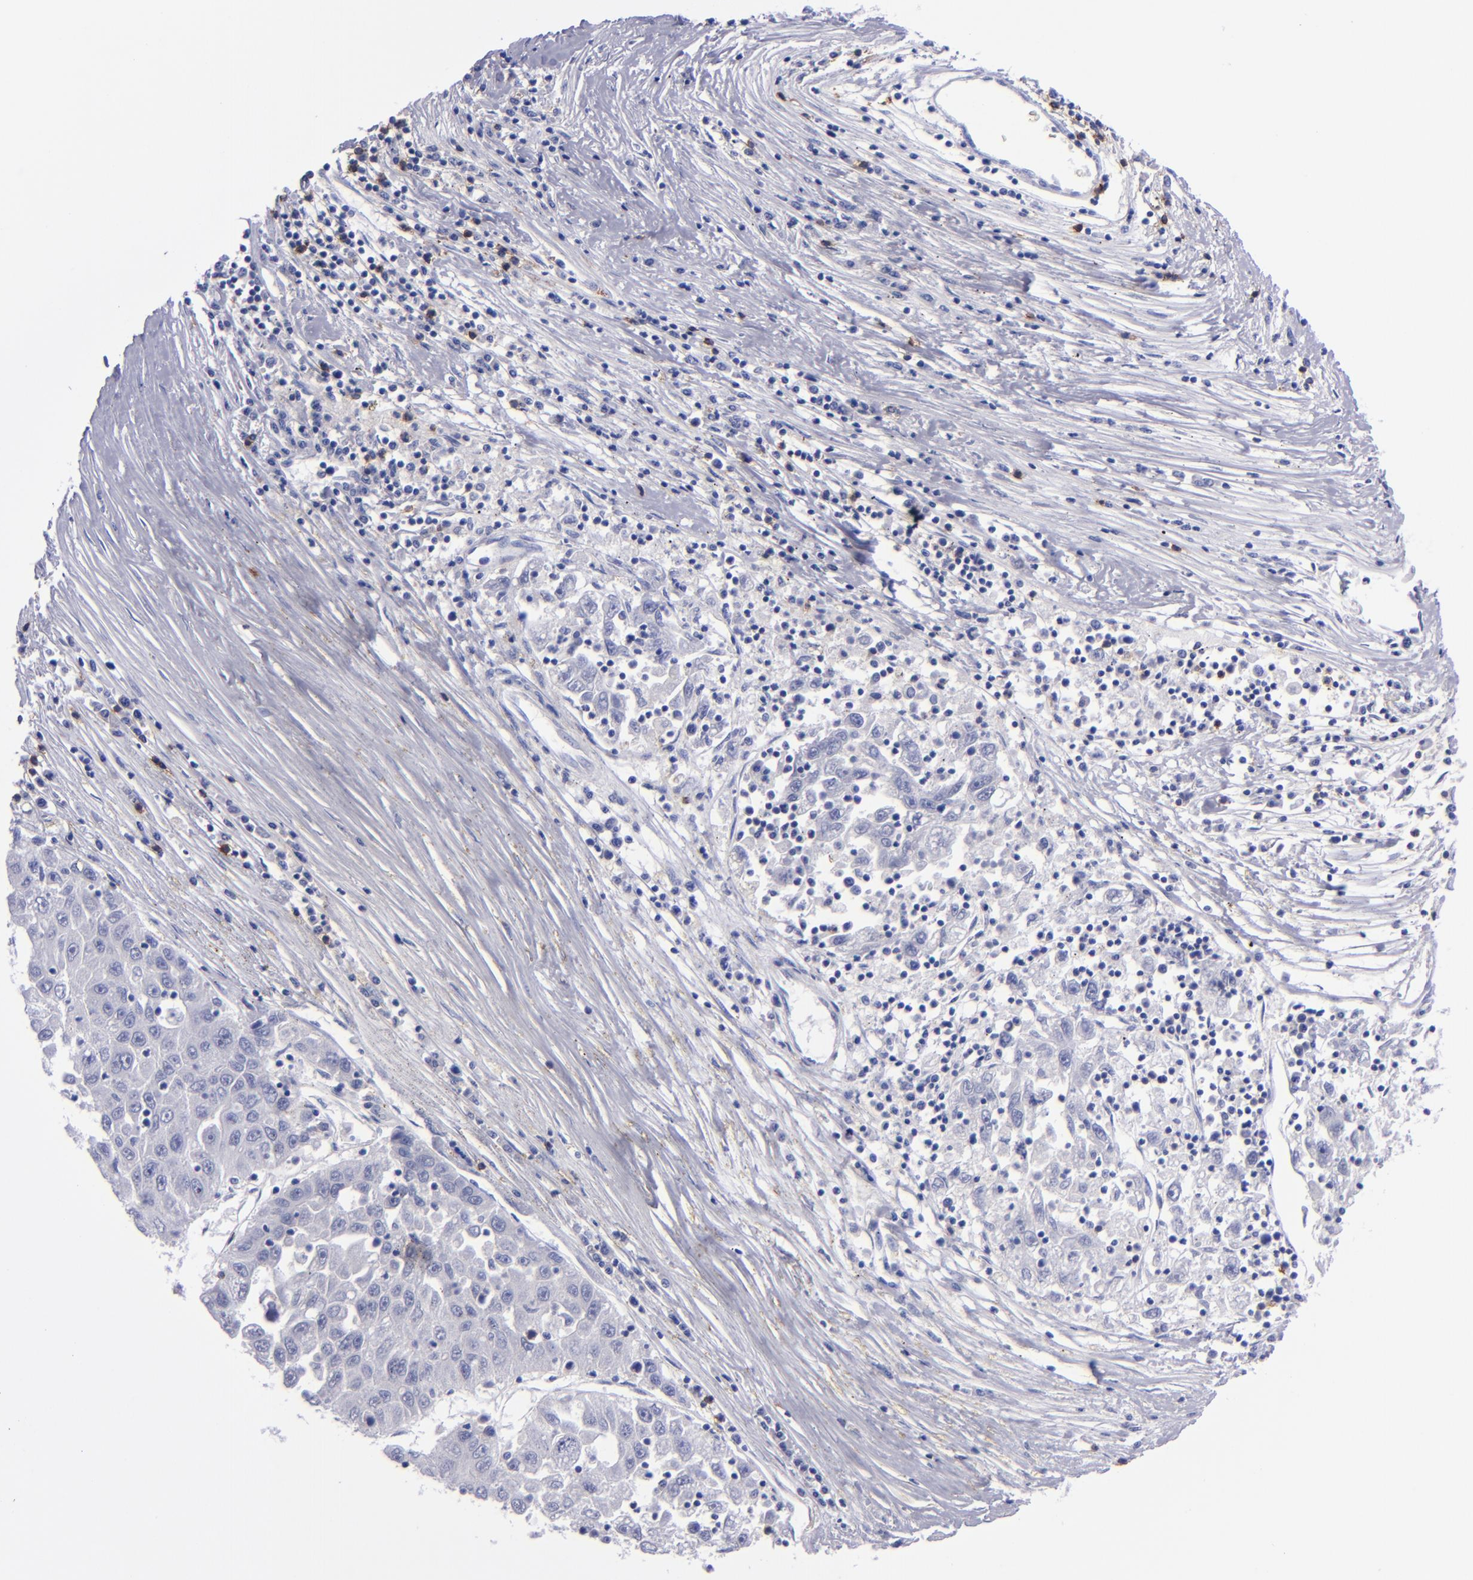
{"staining": {"intensity": "negative", "quantity": "none", "location": "none"}, "tissue": "liver cancer", "cell_type": "Tumor cells", "image_type": "cancer", "snomed": [{"axis": "morphology", "description": "Carcinoma, Hepatocellular, NOS"}, {"axis": "topography", "description": "Liver"}], "caption": "There is no significant positivity in tumor cells of liver cancer.", "gene": "CD37", "patient": {"sex": "male", "age": 49}}